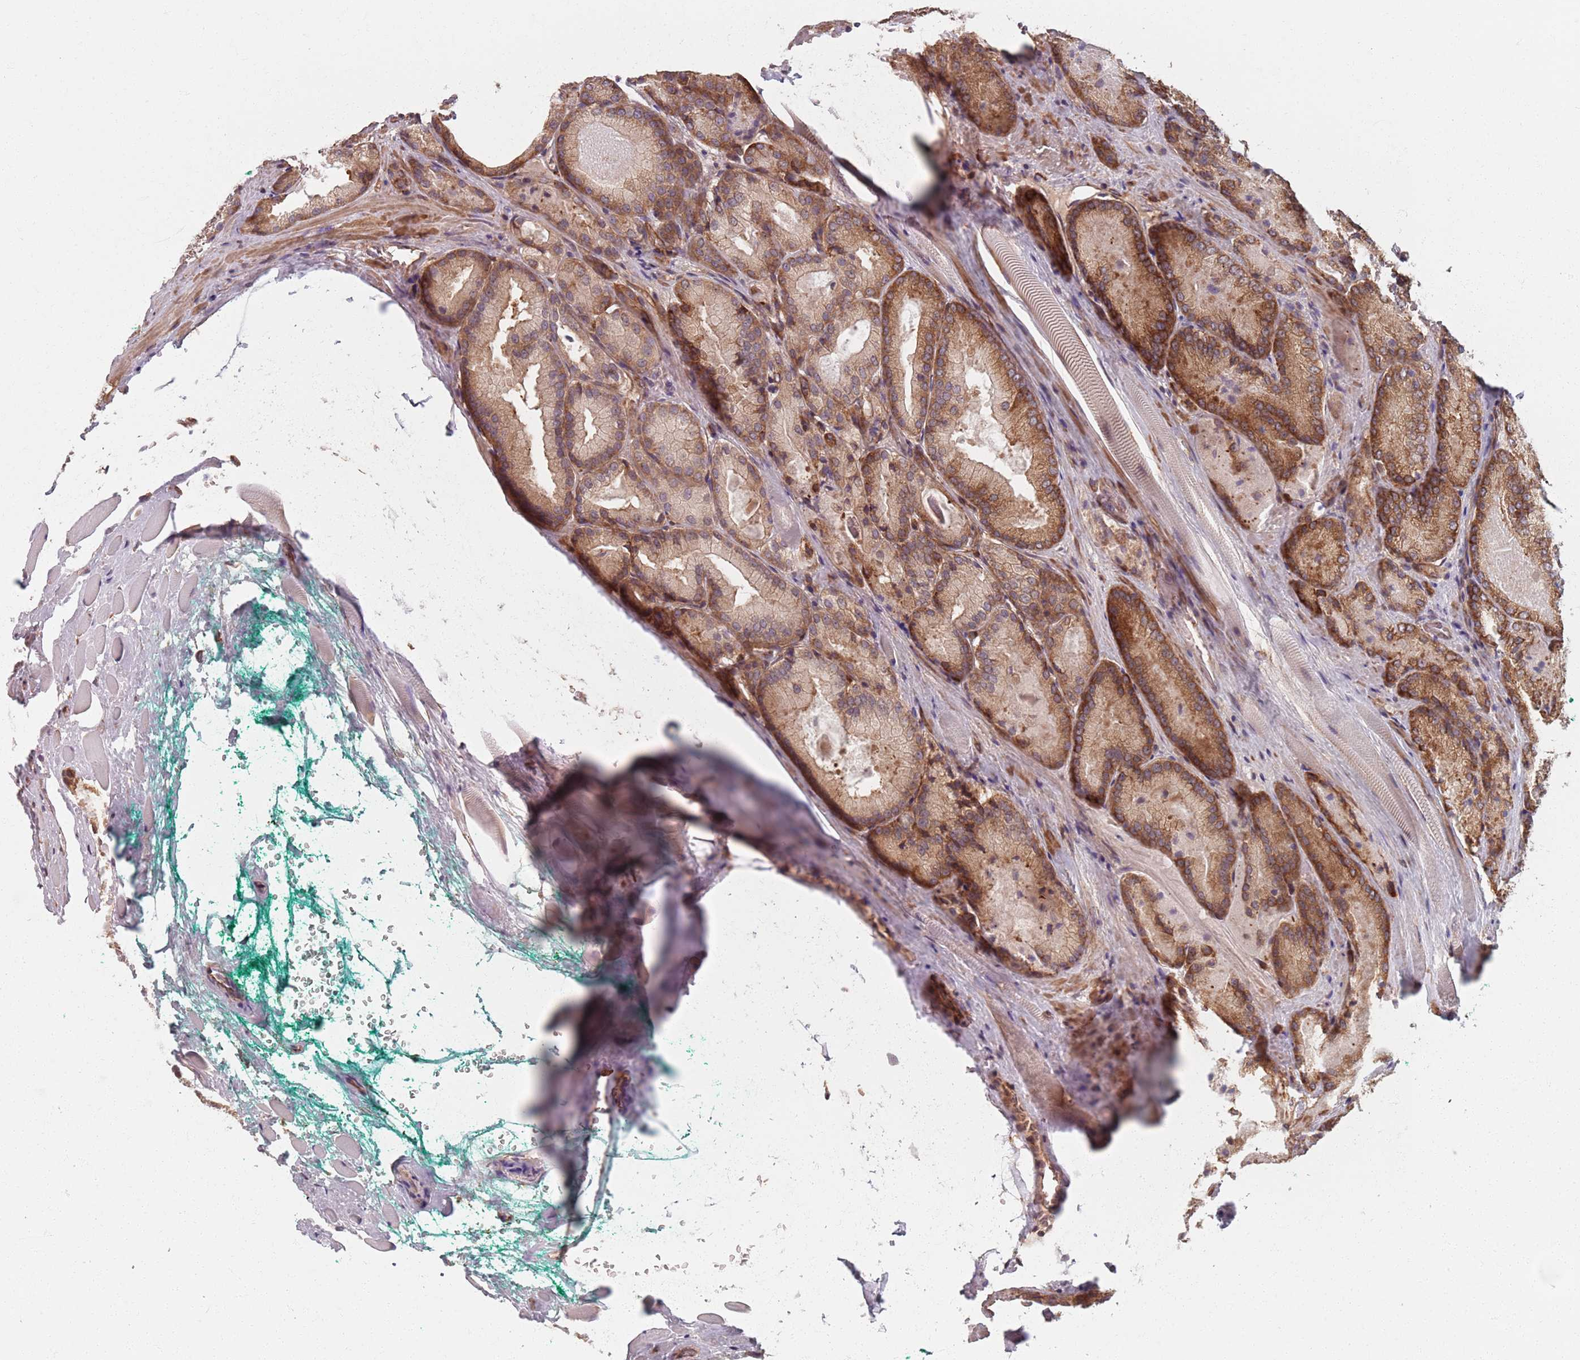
{"staining": {"intensity": "moderate", "quantity": ">75%", "location": "cytoplasmic/membranous"}, "tissue": "prostate cancer", "cell_type": "Tumor cells", "image_type": "cancer", "snomed": [{"axis": "morphology", "description": "Adenocarcinoma, Low grade"}, {"axis": "topography", "description": "Prostate"}], "caption": "This histopathology image exhibits prostate adenocarcinoma (low-grade) stained with immunohistochemistry to label a protein in brown. The cytoplasmic/membranous of tumor cells show moderate positivity for the protein. Nuclei are counter-stained blue.", "gene": "NOTCH3", "patient": {"sex": "male", "age": 74}}